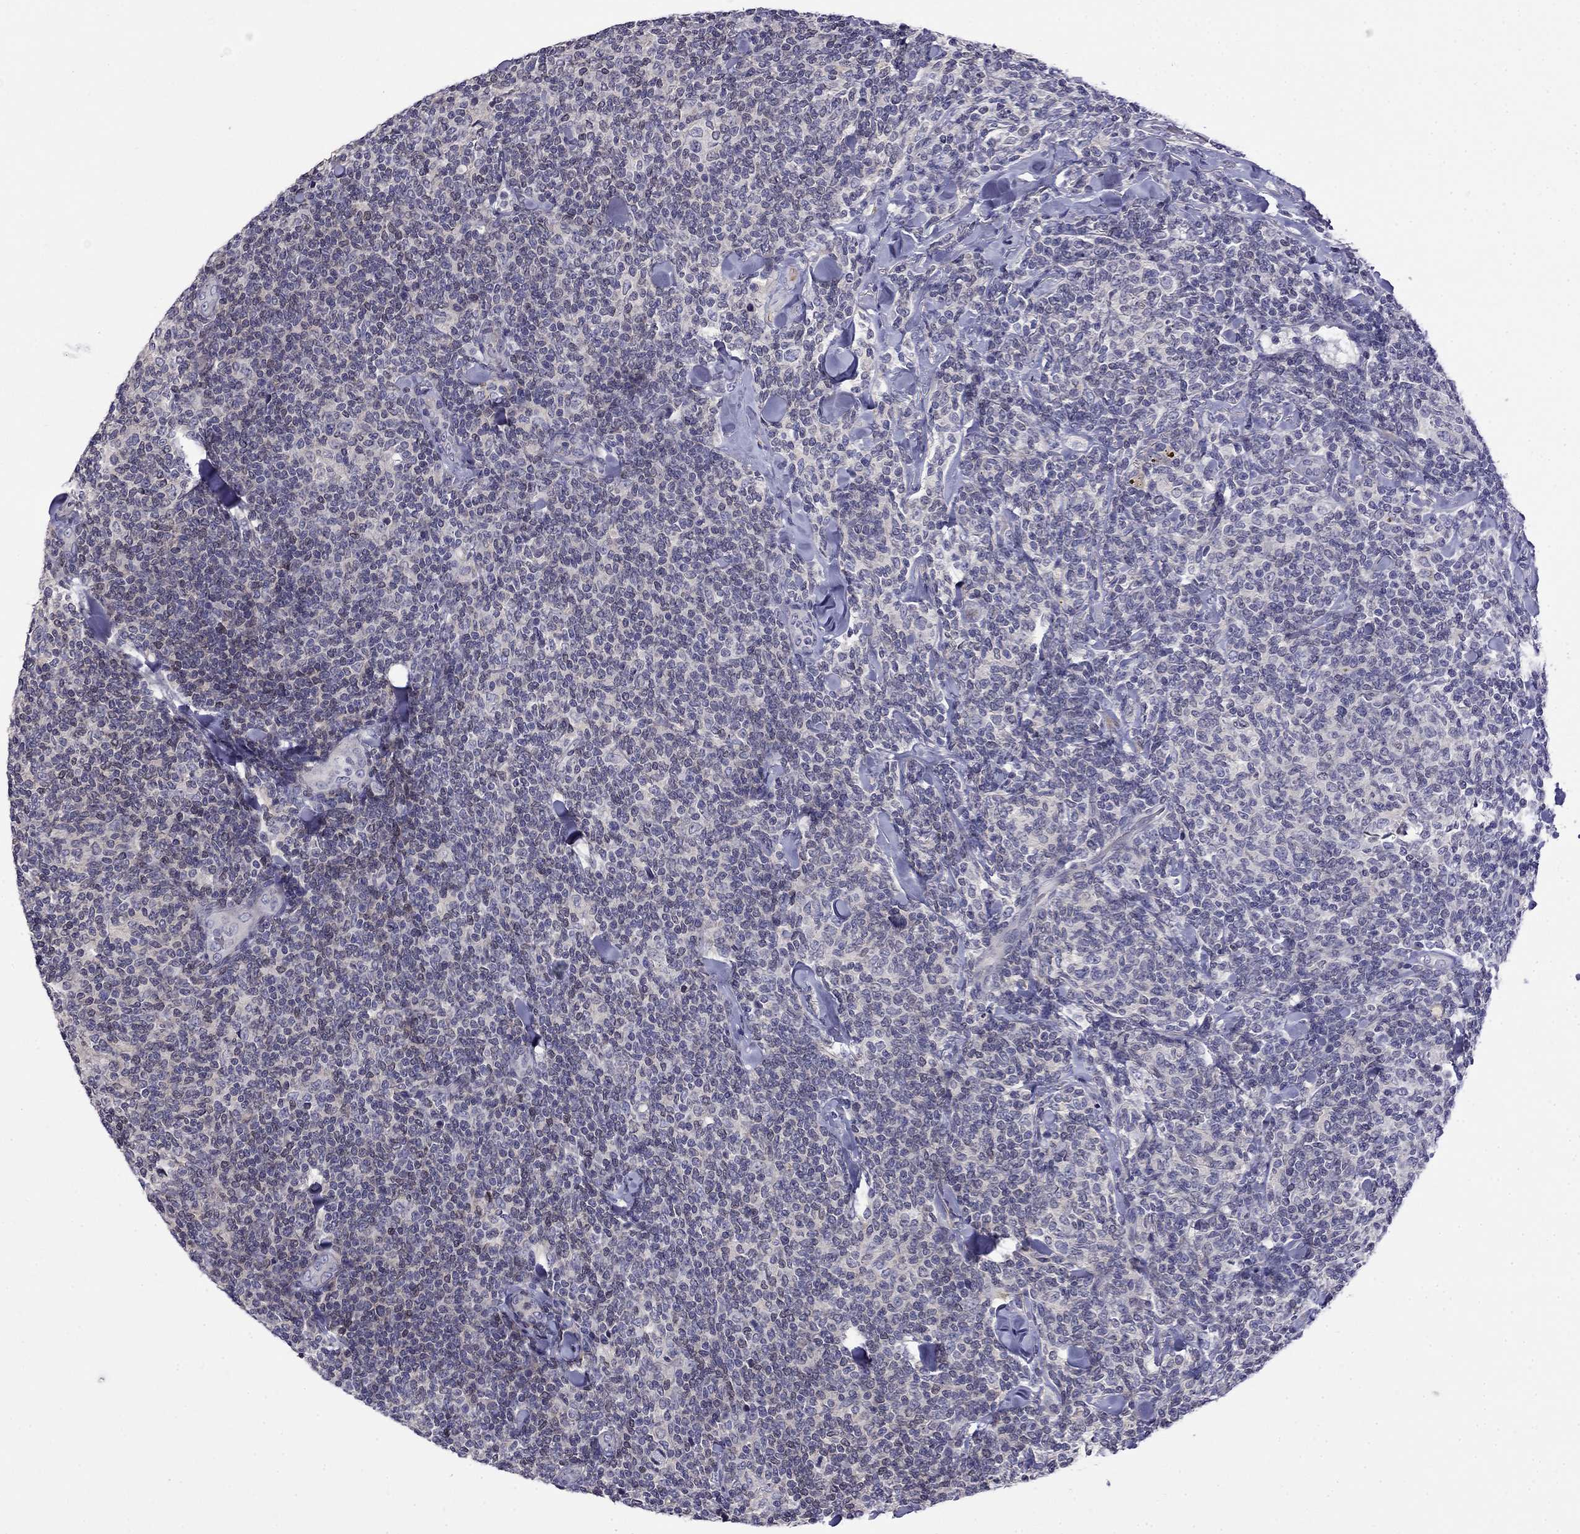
{"staining": {"intensity": "negative", "quantity": "none", "location": "none"}, "tissue": "lymphoma", "cell_type": "Tumor cells", "image_type": "cancer", "snomed": [{"axis": "morphology", "description": "Malignant lymphoma, non-Hodgkin's type, Low grade"}, {"axis": "topography", "description": "Lymph node"}], "caption": "There is no significant staining in tumor cells of low-grade malignant lymphoma, non-Hodgkin's type.", "gene": "PRR18", "patient": {"sex": "female", "age": 56}}